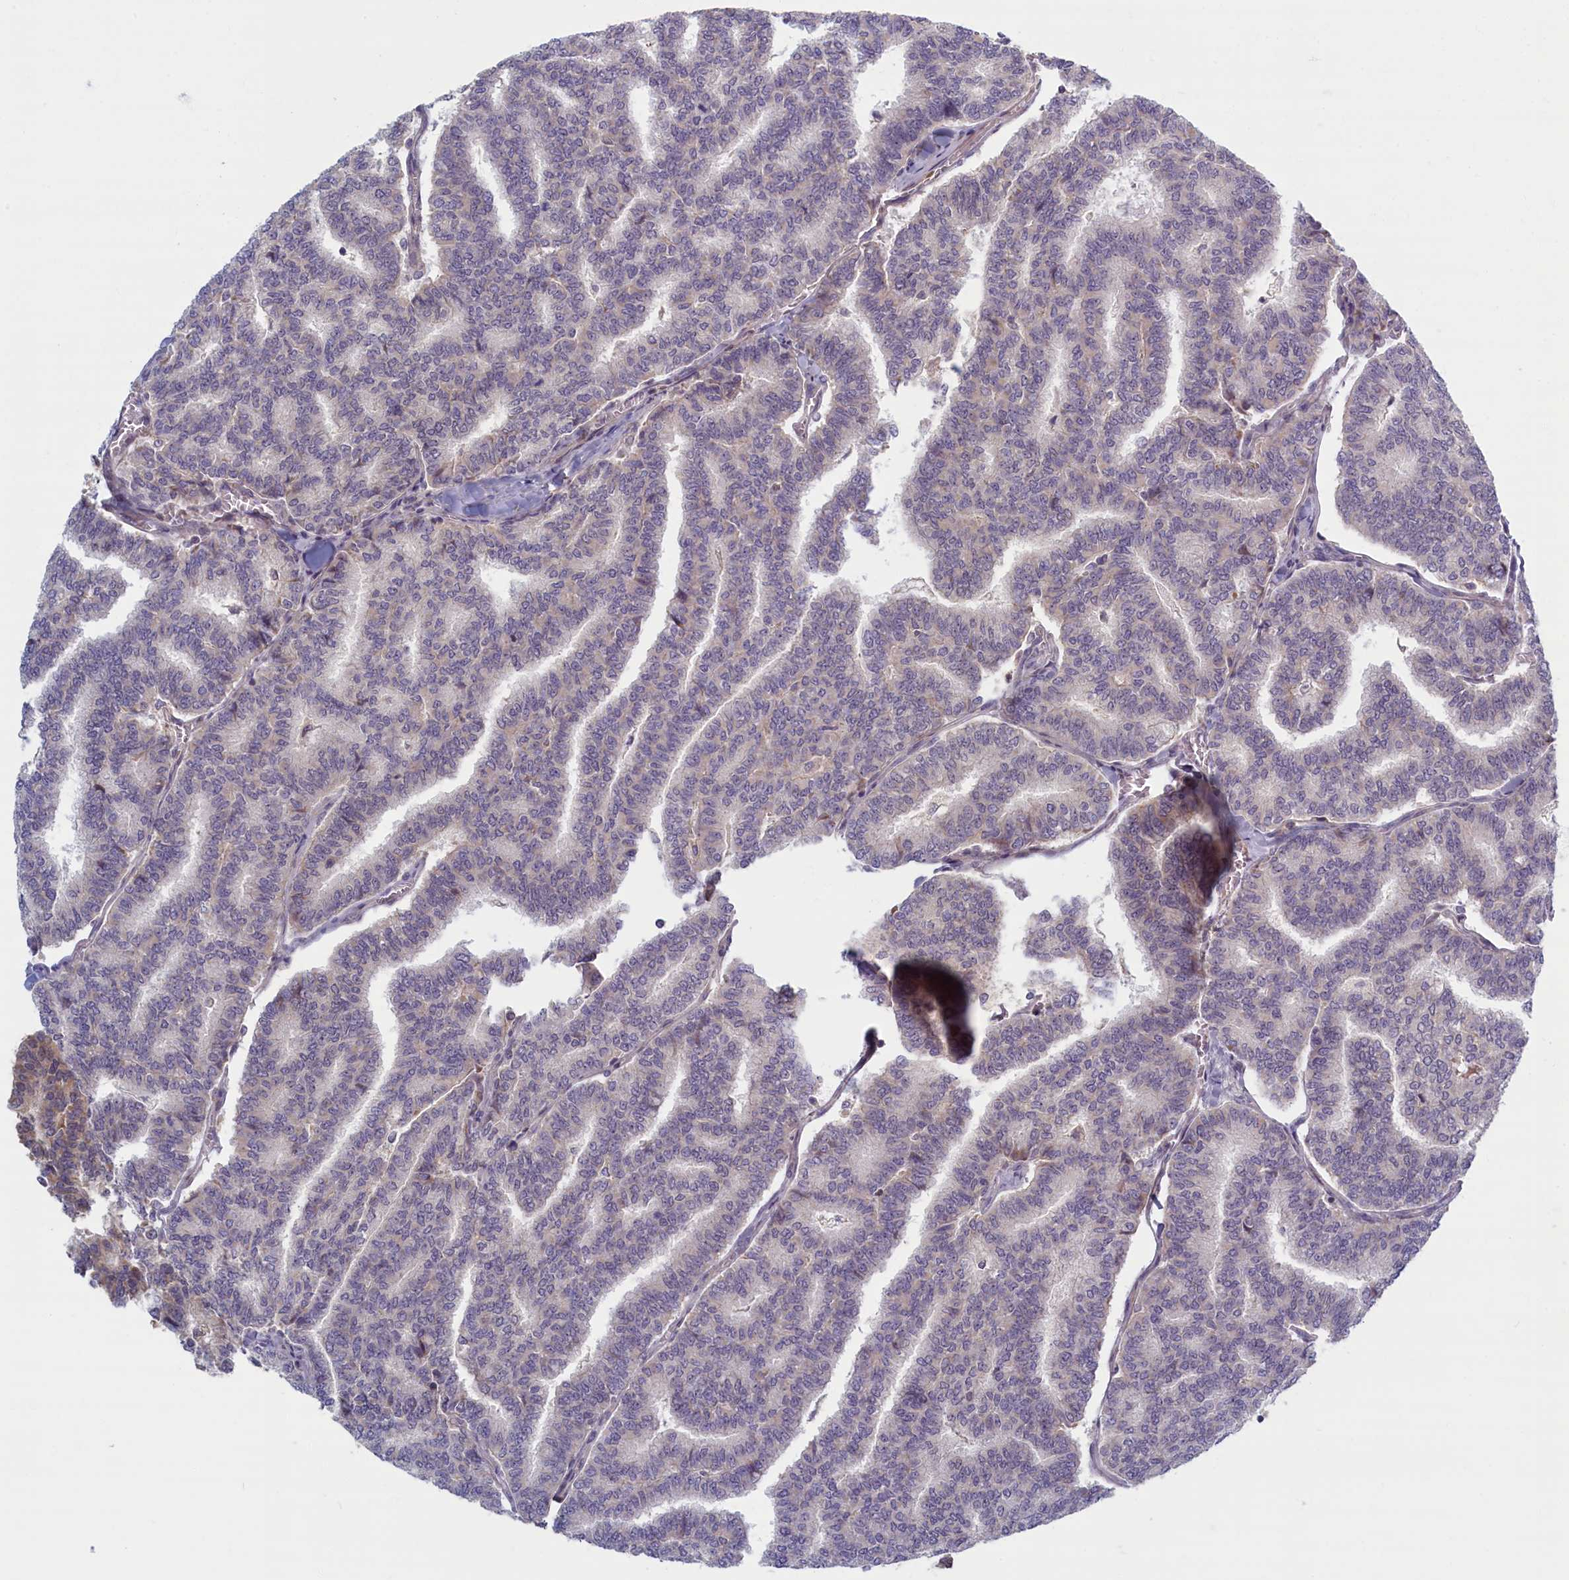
{"staining": {"intensity": "negative", "quantity": "none", "location": "none"}, "tissue": "thyroid cancer", "cell_type": "Tumor cells", "image_type": "cancer", "snomed": [{"axis": "morphology", "description": "Papillary adenocarcinoma, NOS"}, {"axis": "topography", "description": "Thyroid gland"}], "caption": "A micrograph of thyroid cancer stained for a protein demonstrates no brown staining in tumor cells.", "gene": "TRPM4", "patient": {"sex": "female", "age": 35}}